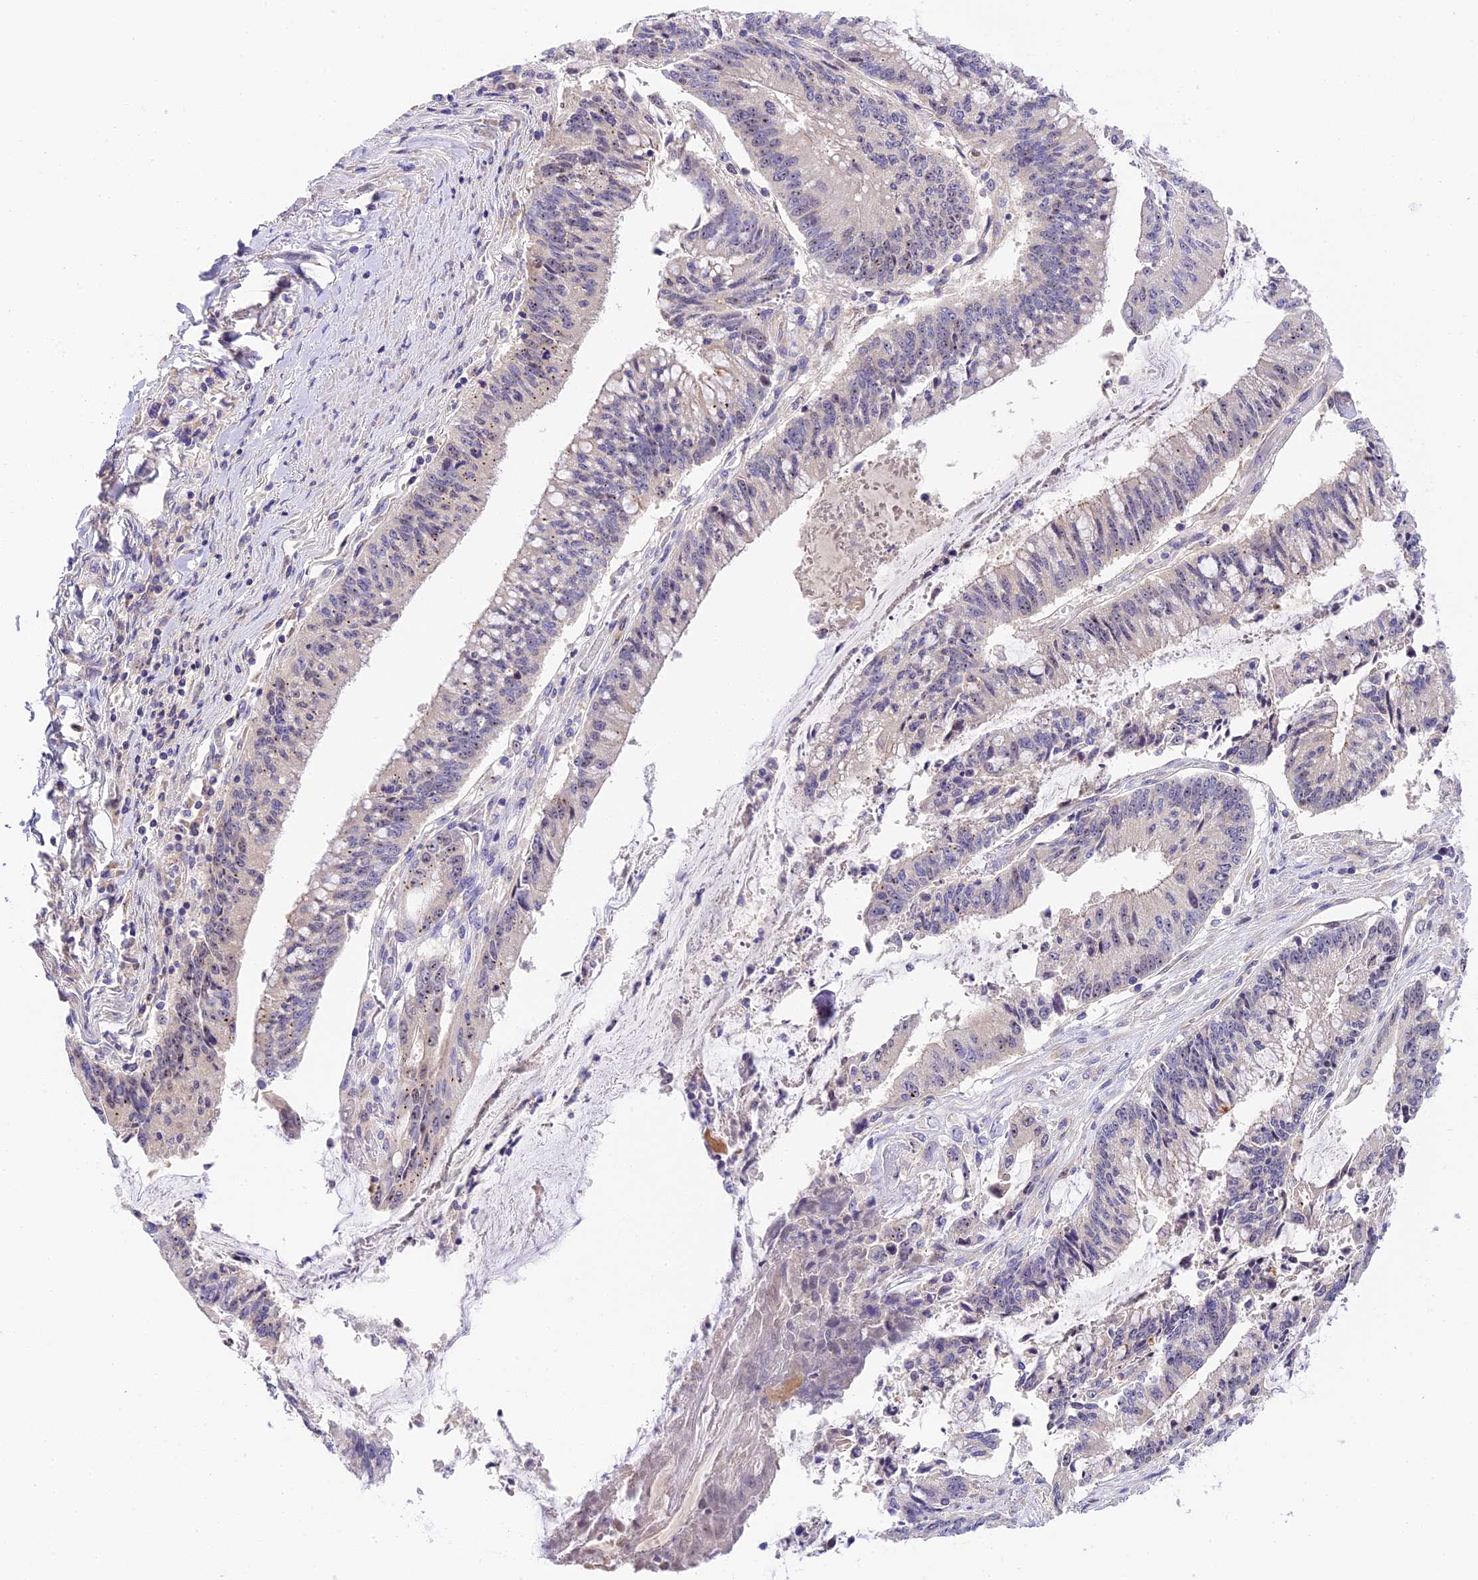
{"staining": {"intensity": "weak", "quantity": "<25%", "location": "nuclear"}, "tissue": "pancreatic cancer", "cell_type": "Tumor cells", "image_type": "cancer", "snomed": [{"axis": "morphology", "description": "Adenocarcinoma, NOS"}, {"axis": "topography", "description": "Pancreas"}], "caption": "DAB immunohistochemical staining of human pancreatic cancer exhibits no significant staining in tumor cells.", "gene": "RAD51", "patient": {"sex": "female", "age": 50}}